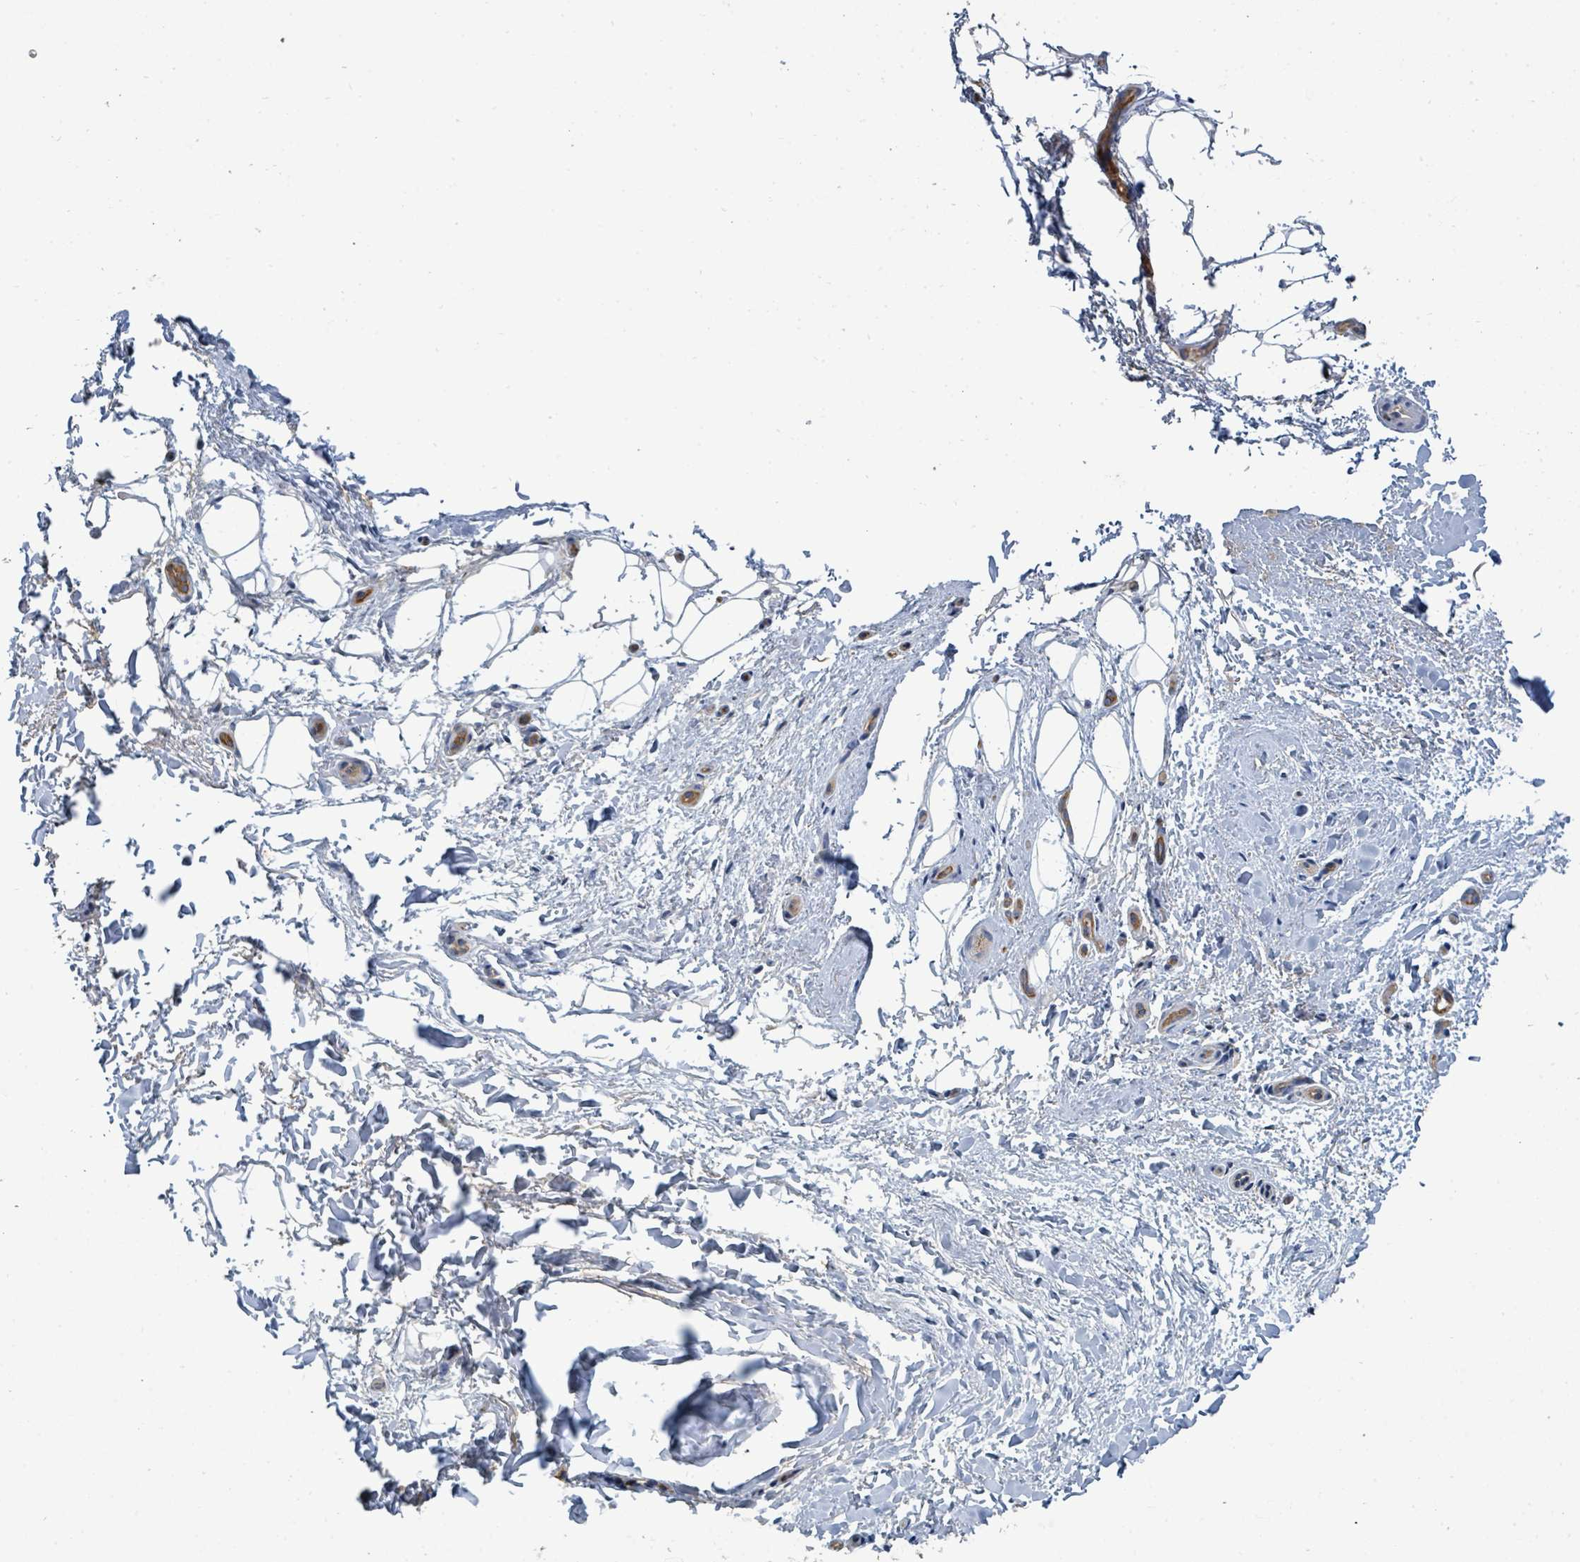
{"staining": {"intensity": "negative", "quantity": "none", "location": "none"}, "tissue": "adipose tissue", "cell_type": "Adipocytes", "image_type": "normal", "snomed": [{"axis": "morphology", "description": "Normal tissue, NOS"}, {"axis": "topography", "description": "Peripheral nerve tissue"}], "caption": "A photomicrograph of human adipose tissue is negative for staining in adipocytes. The staining was performed using DAB (3,3'-diaminobenzidine) to visualize the protein expression in brown, while the nuclei were stained in blue with hematoxylin (Magnification: 20x).", "gene": "BOLA2B", "patient": {"sex": "female", "age": 61}}